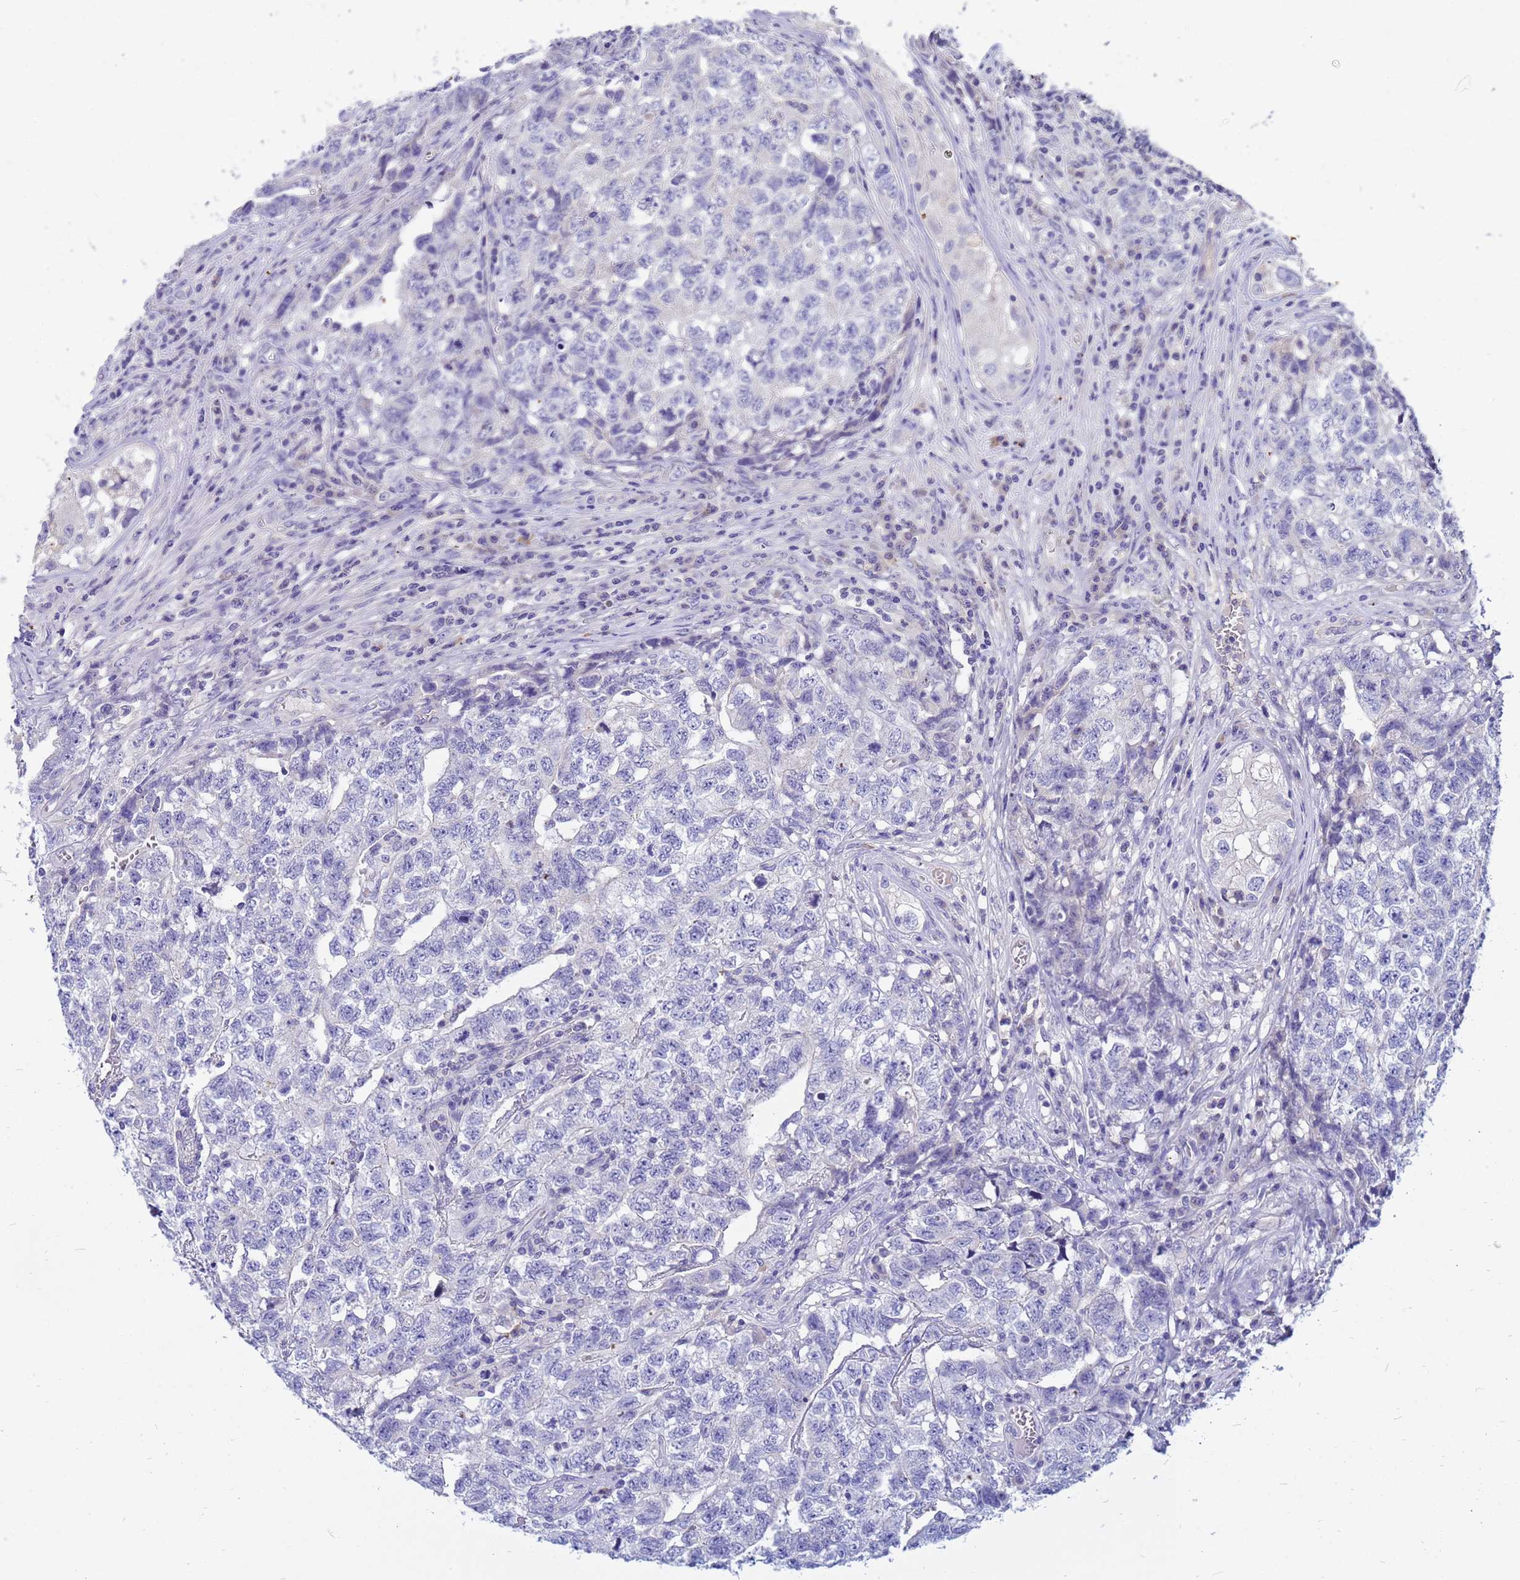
{"staining": {"intensity": "negative", "quantity": "none", "location": "none"}, "tissue": "testis cancer", "cell_type": "Tumor cells", "image_type": "cancer", "snomed": [{"axis": "morphology", "description": "Carcinoma, Embryonal, NOS"}, {"axis": "topography", "description": "Testis"}], "caption": "DAB (3,3'-diaminobenzidine) immunohistochemical staining of human testis cancer shows no significant staining in tumor cells.", "gene": "DPRX", "patient": {"sex": "male", "age": 31}}